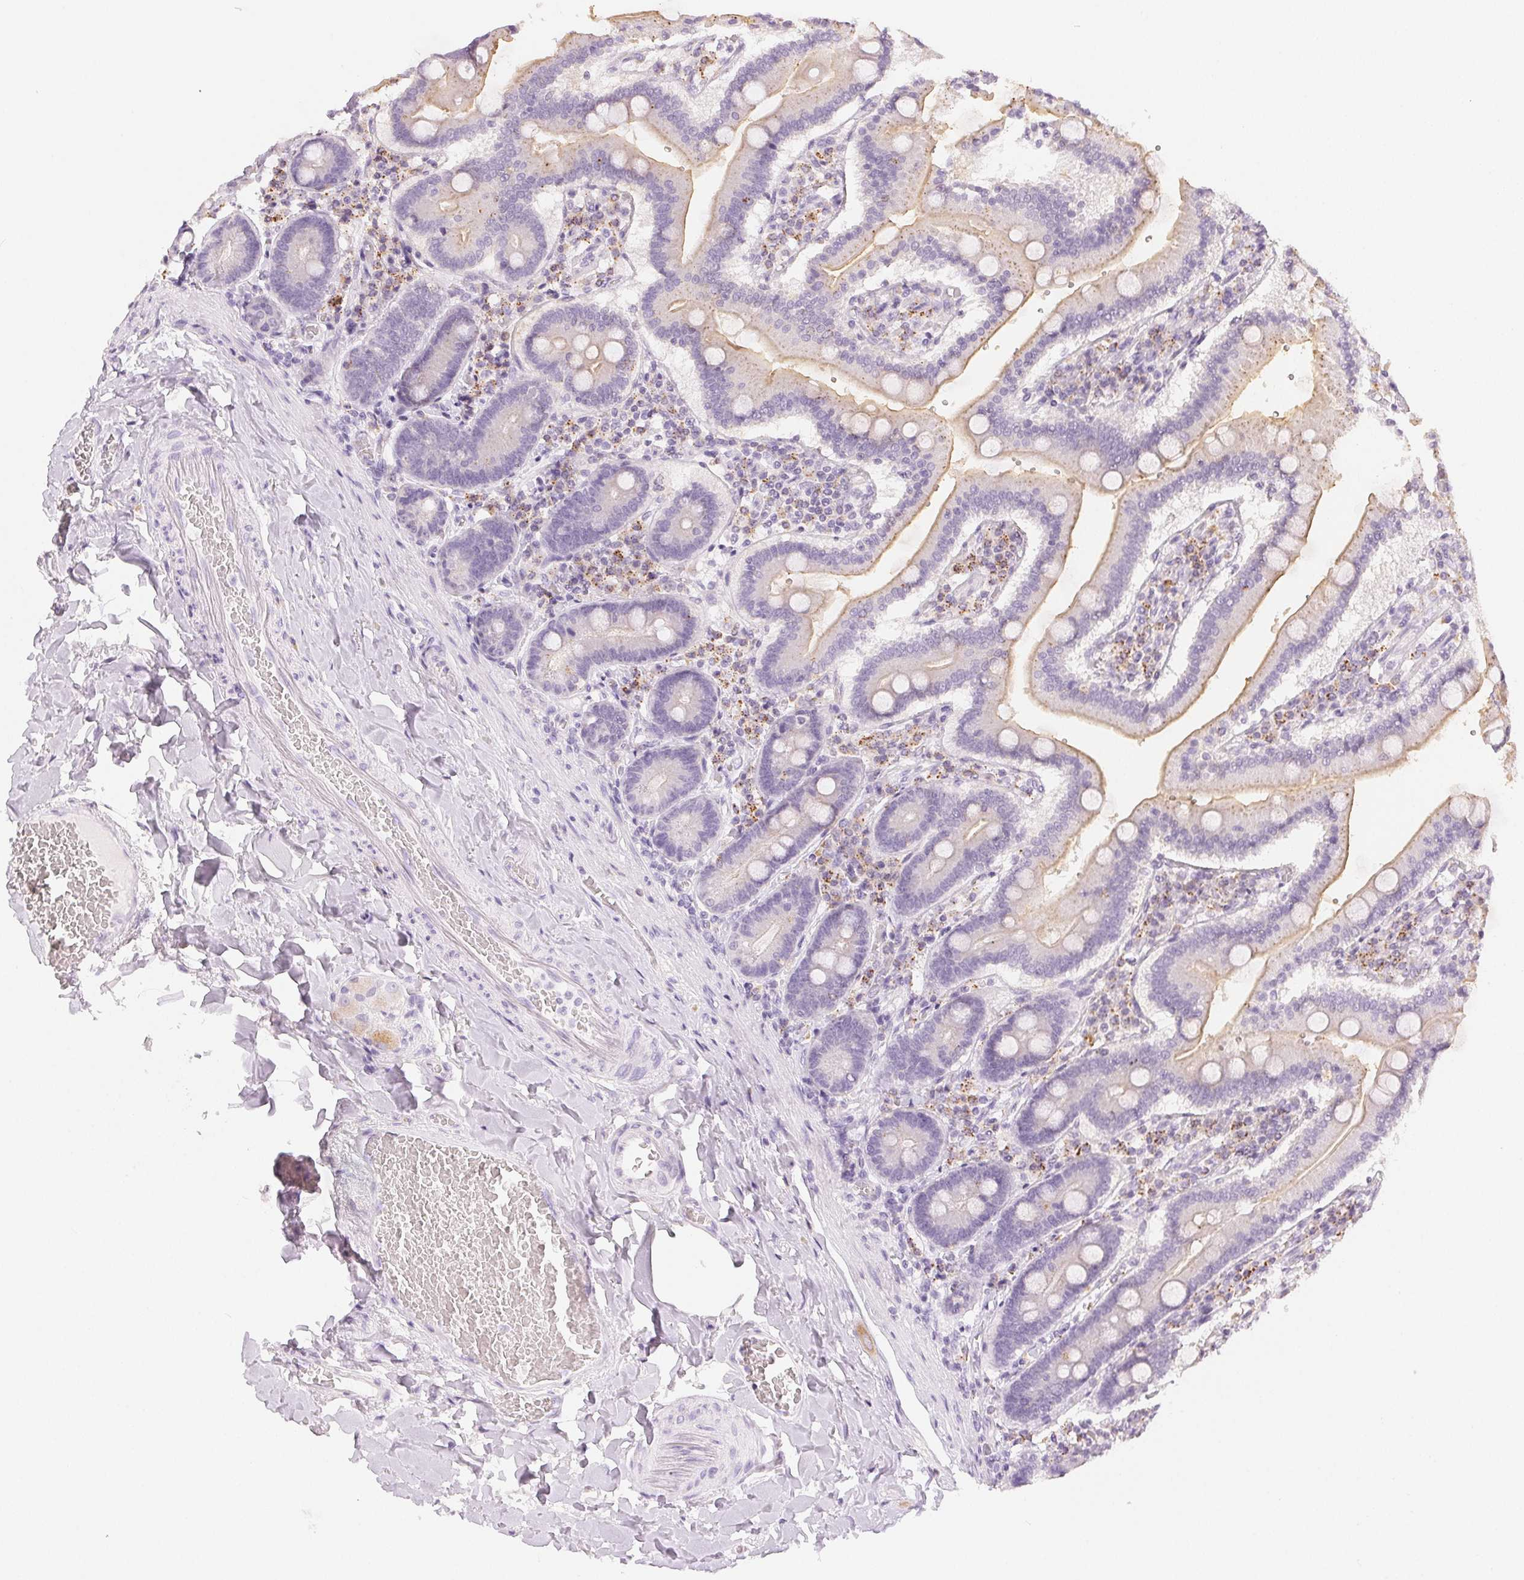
{"staining": {"intensity": "weak", "quantity": "25%-75%", "location": "cytoplasmic/membranous"}, "tissue": "duodenum", "cell_type": "Glandular cells", "image_type": "normal", "snomed": [{"axis": "morphology", "description": "Normal tissue, NOS"}, {"axis": "topography", "description": "Duodenum"}], "caption": "Immunohistochemical staining of unremarkable human duodenum displays low levels of weak cytoplasmic/membranous positivity in approximately 25%-75% of glandular cells.", "gene": "SLC5A2", "patient": {"sex": "female", "age": 62}}